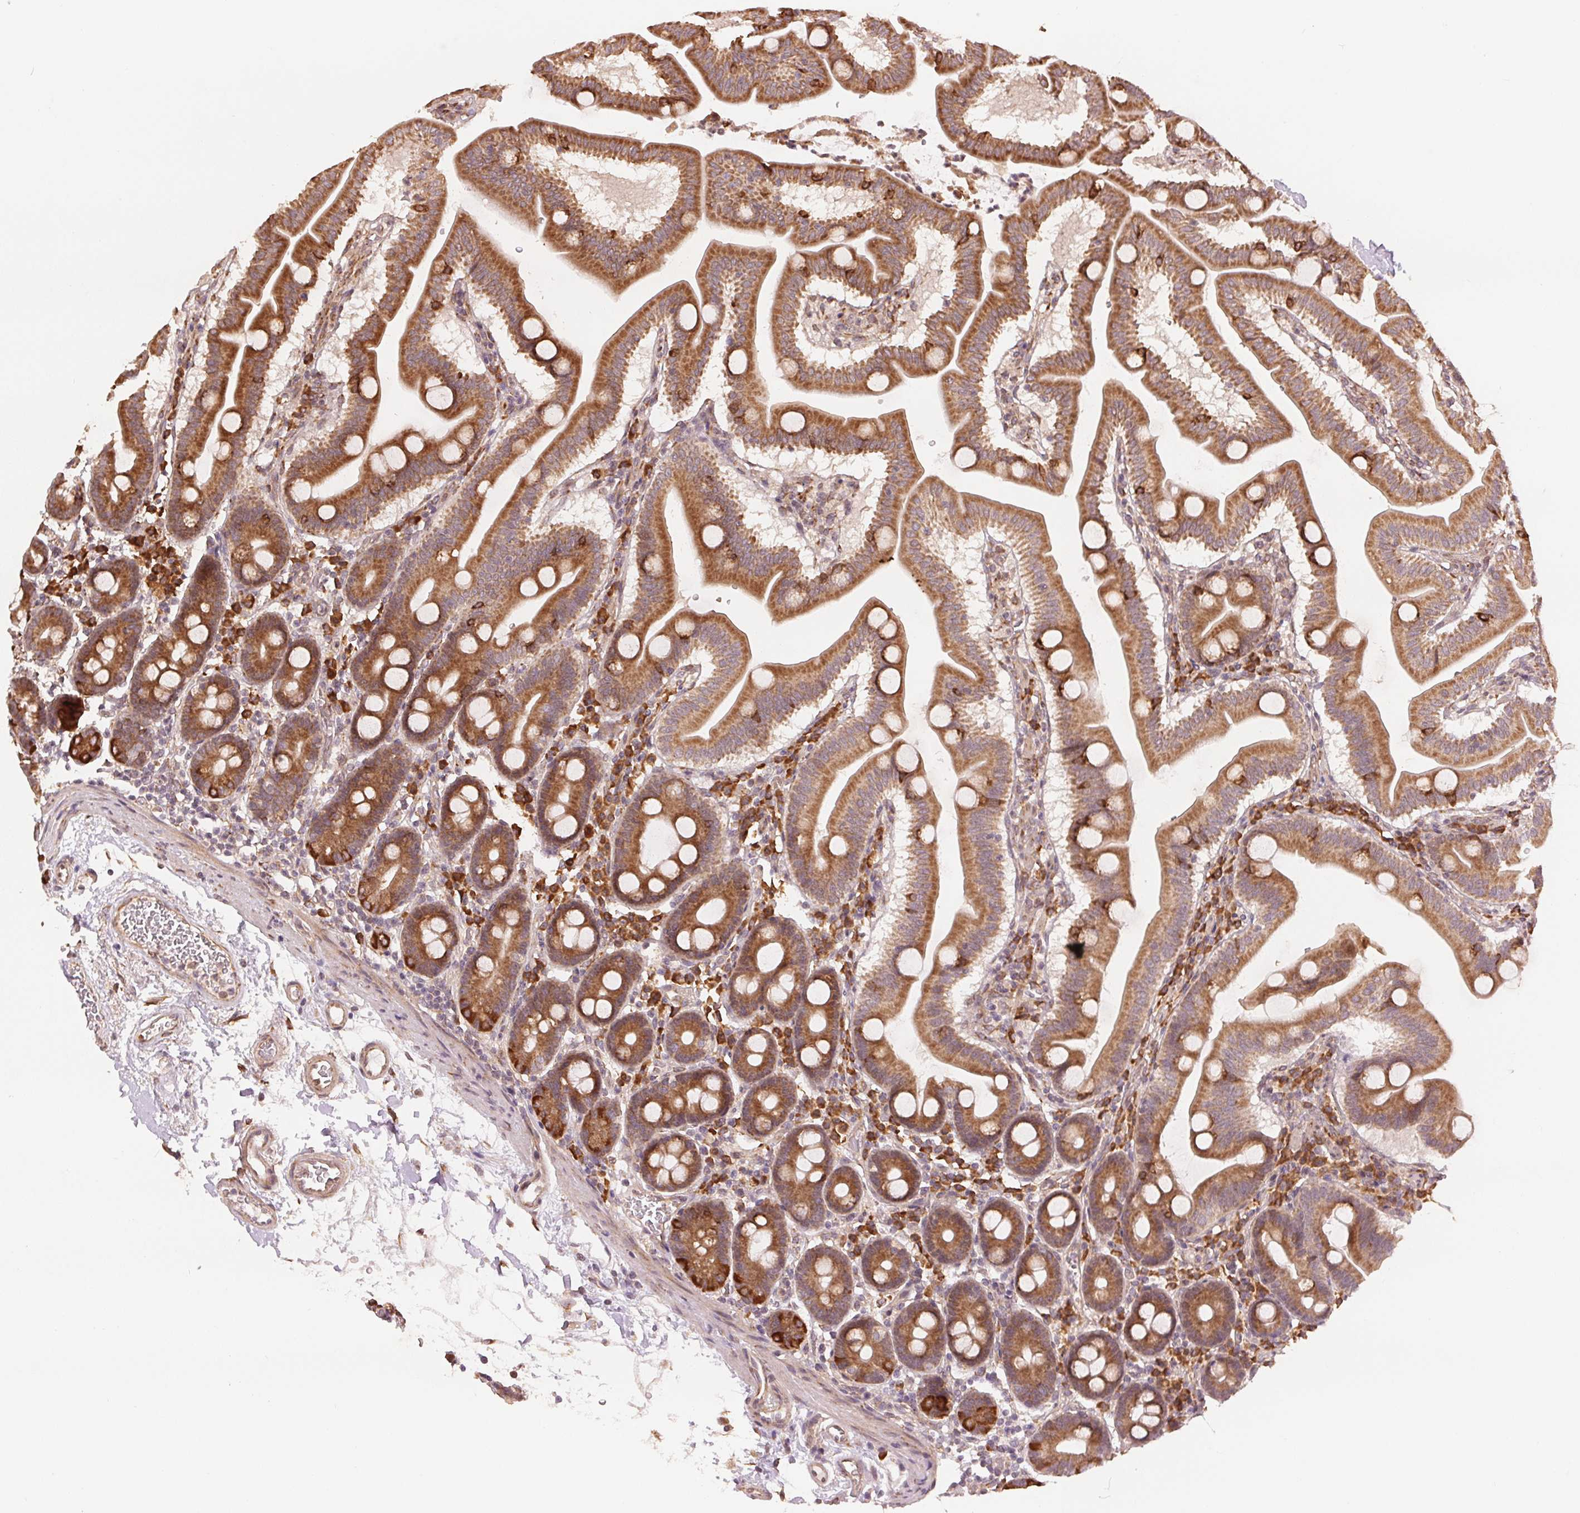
{"staining": {"intensity": "strong", "quantity": ">75%", "location": "cytoplasmic/membranous"}, "tissue": "duodenum", "cell_type": "Glandular cells", "image_type": "normal", "snomed": [{"axis": "morphology", "description": "Normal tissue, NOS"}, {"axis": "topography", "description": "Pancreas"}, {"axis": "topography", "description": "Duodenum"}], "caption": "Glandular cells exhibit strong cytoplasmic/membranous staining in about >75% of cells in normal duodenum. The protein is stained brown, and the nuclei are stained in blue (DAB IHC with brightfield microscopy, high magnification).", "gene": "SLC20A1", "patient": {"sex": "male", "age": 59}}